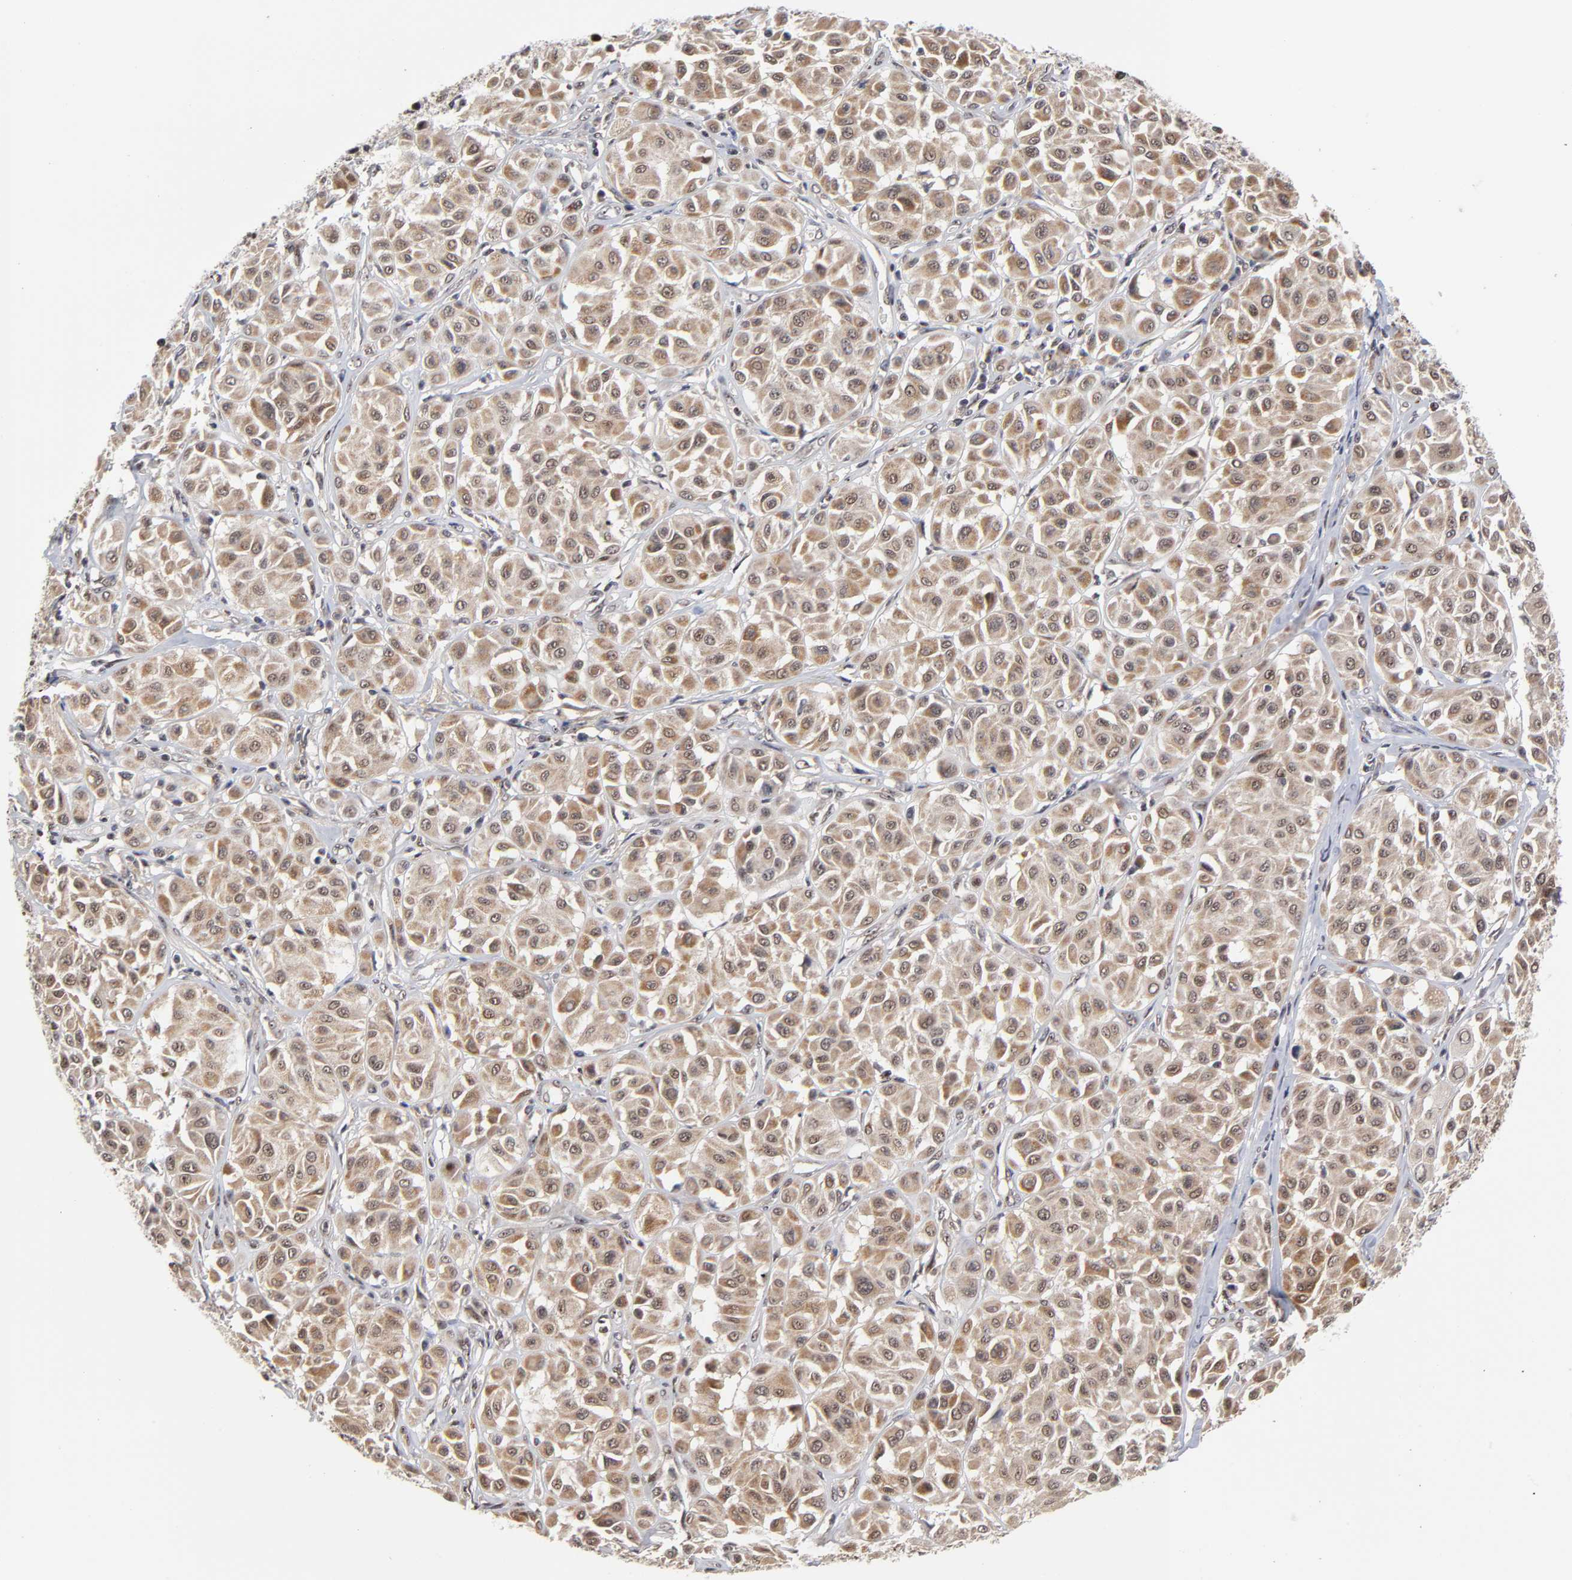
{"staining": {"intensity": "weak", "quantity": ">75%", "location": "cytoplasmic/membranous,nuclear"}, "tissue": "melanoma", "cell_type": "Tumor cells", "image_type": "cancer", "snomed": [{"axis": "morphology", "description": "Malignant melanoma, Metastatic site"}, {"axis": "topography", "description": "Soft tissue"}], "caption": "Approximately >75% of tumor cells in human melanoma reveal weak cytoplasmic/membranous and nuclear protein staining as visualized by brown immunohistochemical staining.", "gene": "ZNF419", "patient": {"sex": "male", "age": 41}}